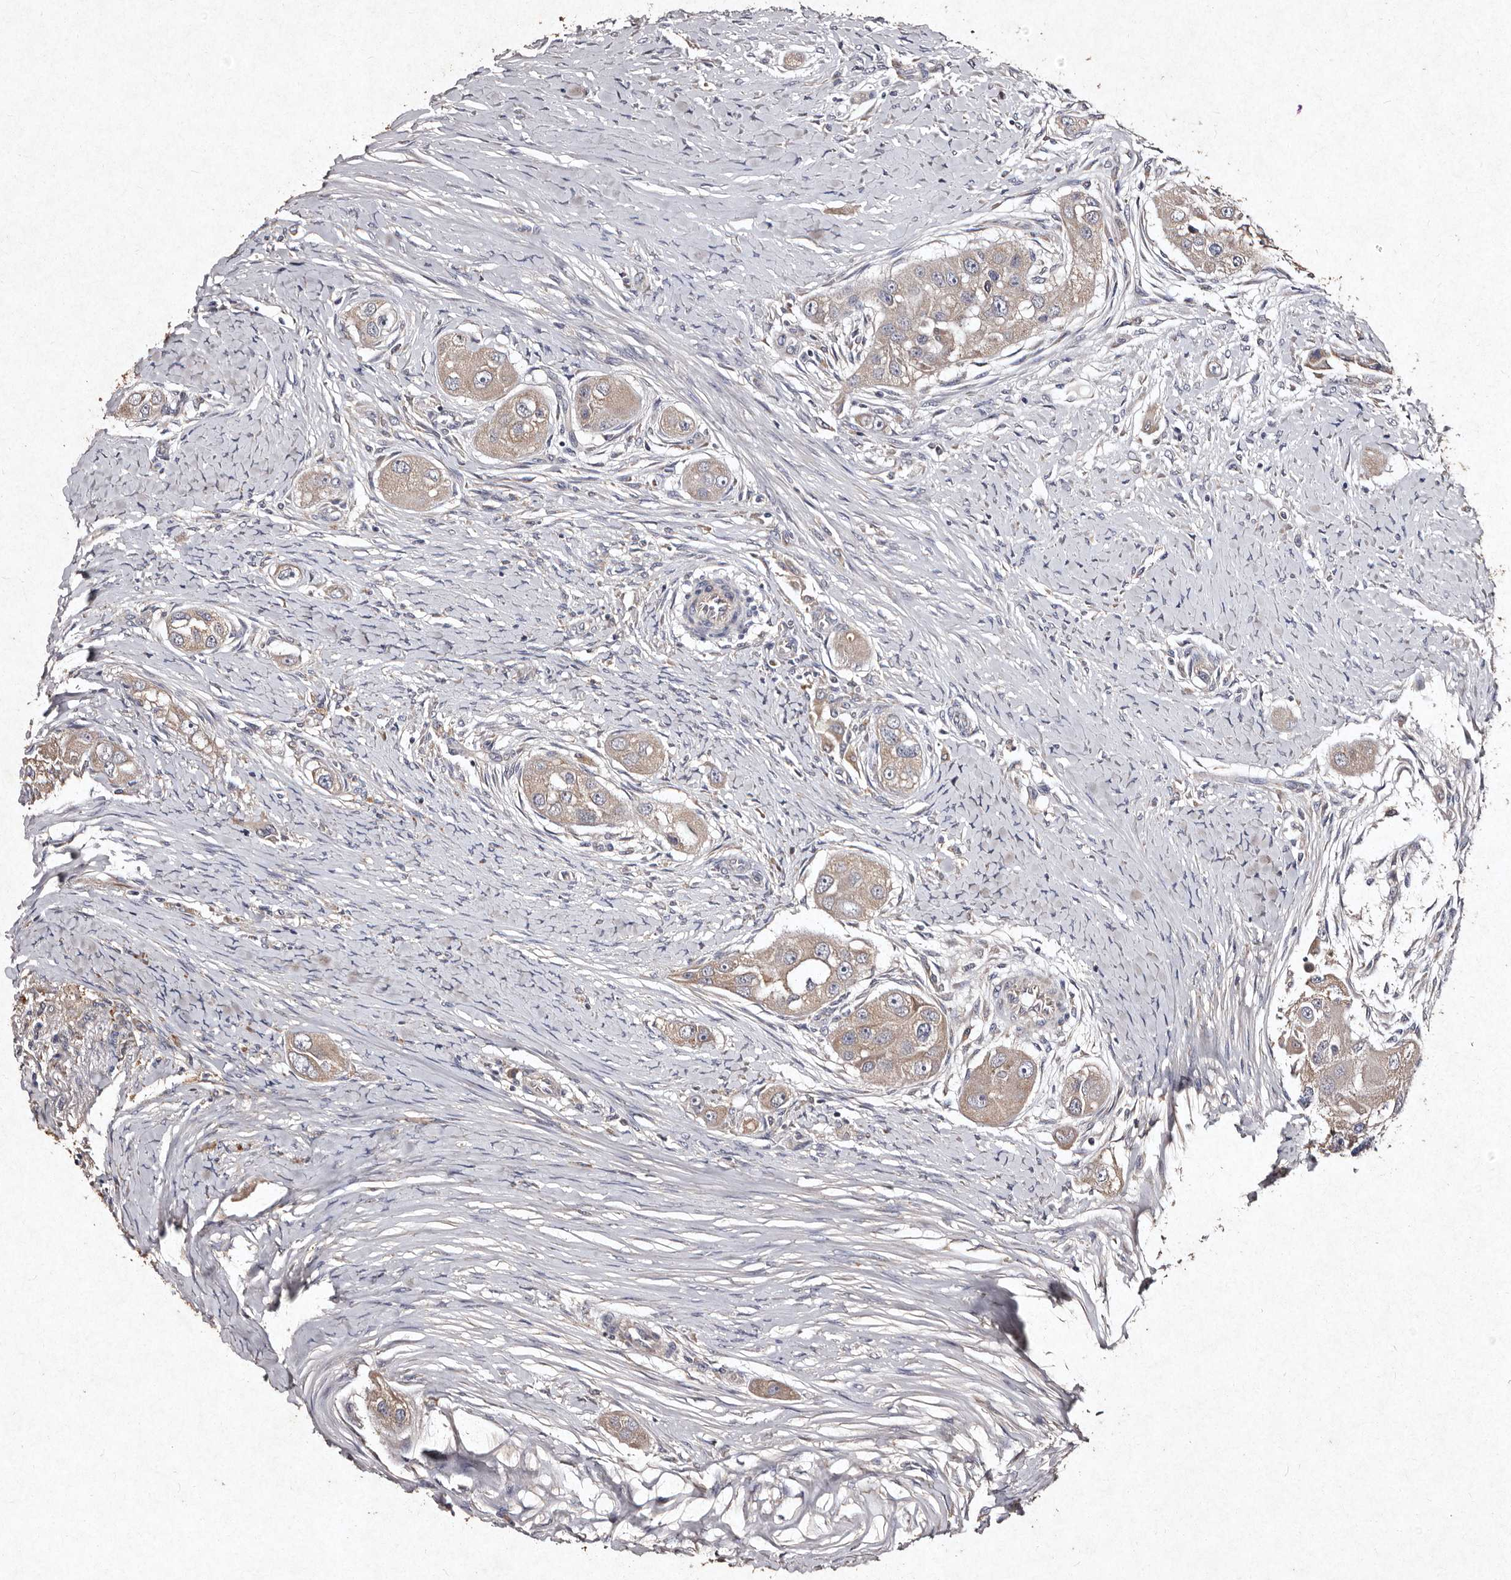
{"staining": {"intensity": "negative", "quantity": "none", "location": "none"}, "tissue": "head and neck cancer", "cell_type": "Tumor cells", "image_type": "cancer", "snomed": [{"axis": "morphology", "description": "Normal tissue, NOS"}, {"axis": "morphology", "description": "Squamous cell carcinoma, NOS"}, {"axis": "topography", "description": "Skeletal muscle"}, {"axis": "topography", "description": "Head-Neck"}], "caption": "DAB immunohistochemical staining of head and neck cancer (squamous cell carcinoma) displays no significant staining in tumor cells.", "gene": "TFB1M", "patient": {"sex": "male", "age": 51}}